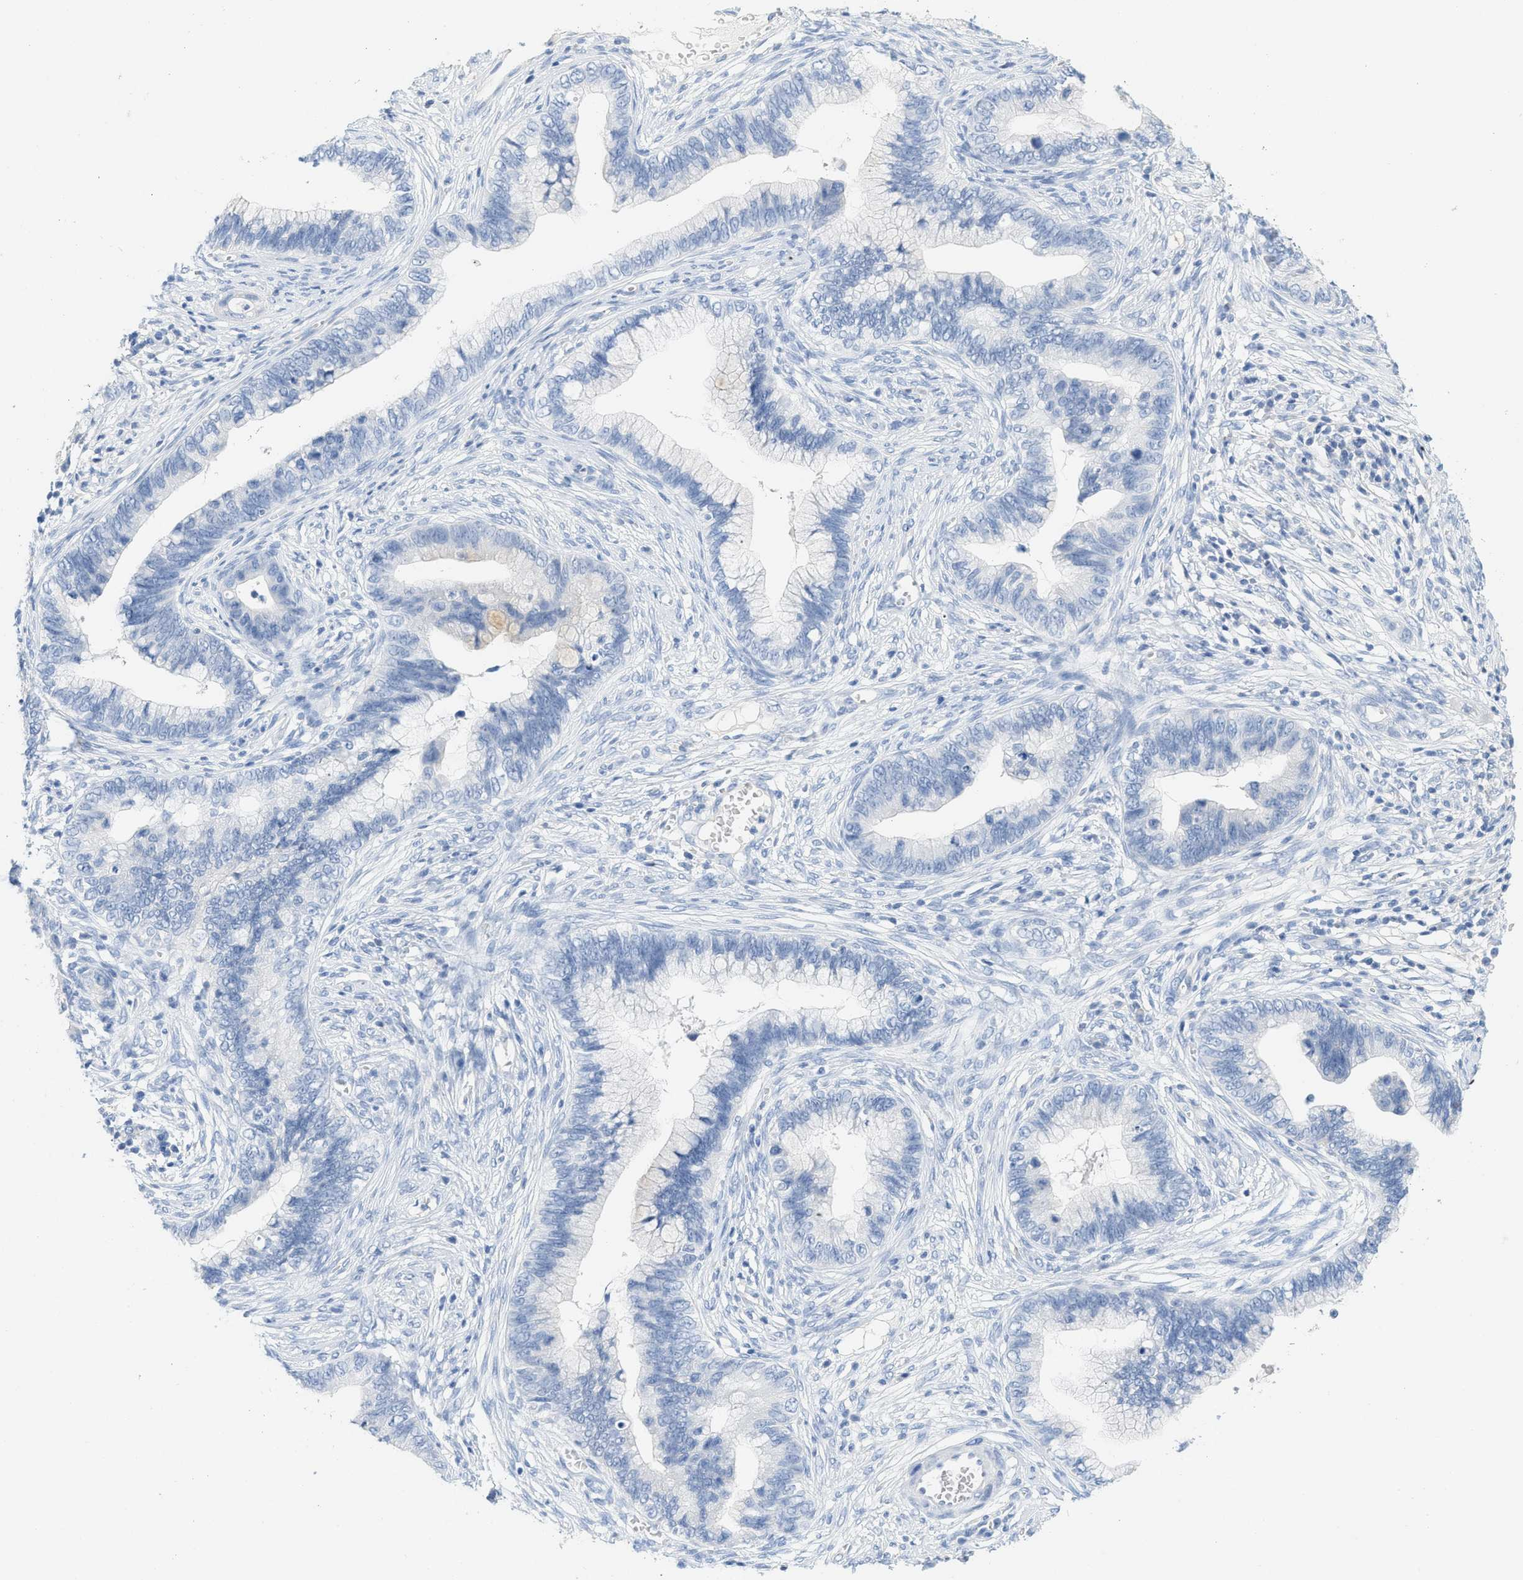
{"staining": {"intensity": "negative", "quantity": "none", "location": "none"}, "tissue": "cervical cancer", "cell_type": "Tumor cells", "image_type": "cancer", "snomed": [{"axis": "morphology", "description": "Adenocarcinoma, NOS"}, {"axis": "topography", "description": "Cervix"}], "caption": "This is an IHC histopathology image of human cervical cancer. There is no staining in tumor cells.", "gene": "PAPPA", "patient": {"sex": "female", "age": 44}}